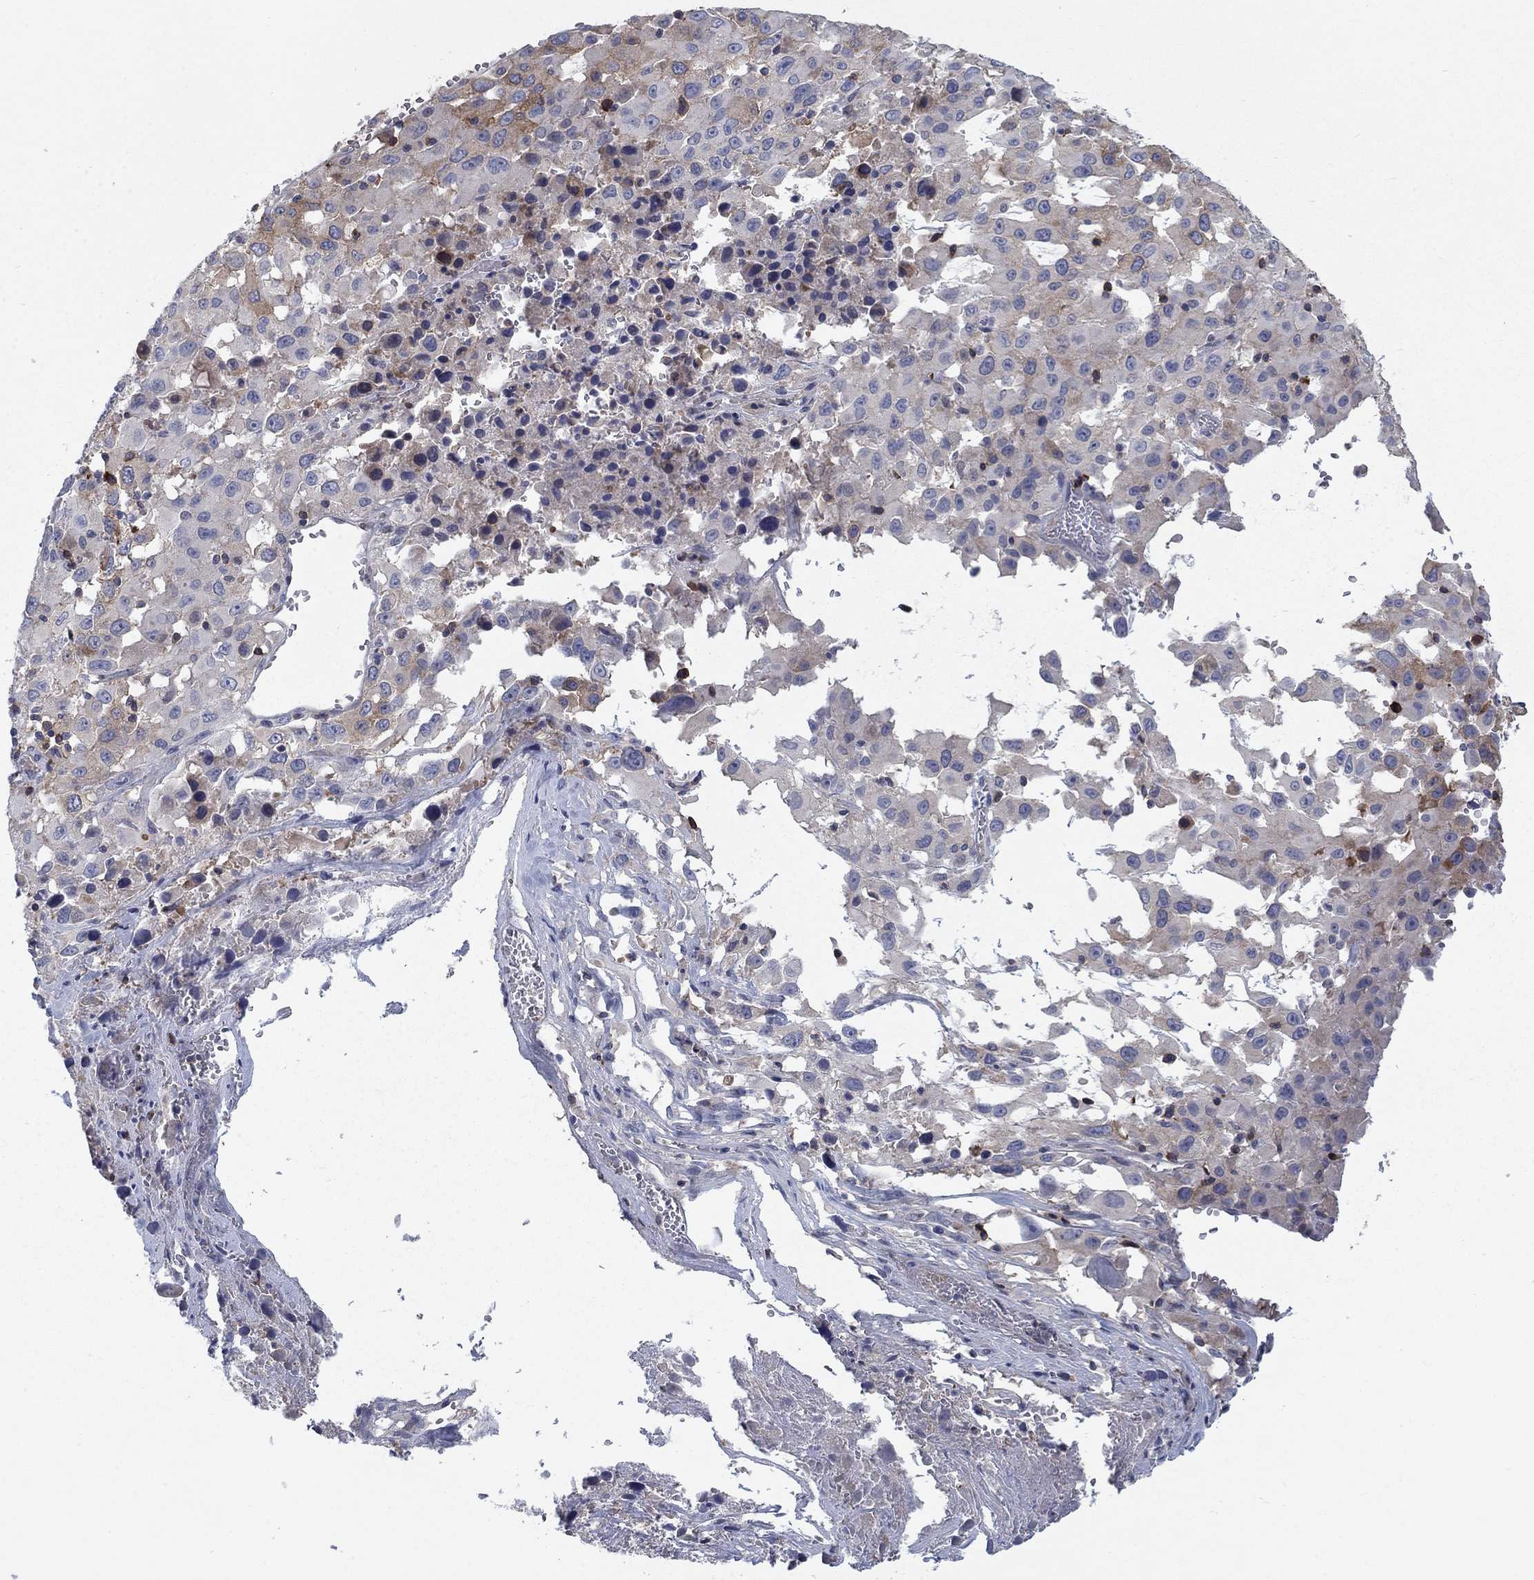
{"staining": {"intensity": "weak", "quantity": "25%-75%", "location": "cytoplasmic/membranous"}, "tissue": "melanoma", "cell_type": "Tumor cells", "image_type": "cancer", "snomed": [{"axis": "morphology", "description": "Malignant melanoma, Metastatic site"}, {"axis": "topography", "description": "Lymph node"}], "caption": "IHC photomicrograph of neoplastic tissue: human malignant melanoma (metastatic site) stained using immunohistochemistry (IHC) displays low levels of weak protein expression localized specifically in the cytoplasmic/membranous of tumor cells, appearing as a cytoplasmic/membranous brown color.", "gene": "KIF15", "patient": {"sex": "male", "age": 50}}